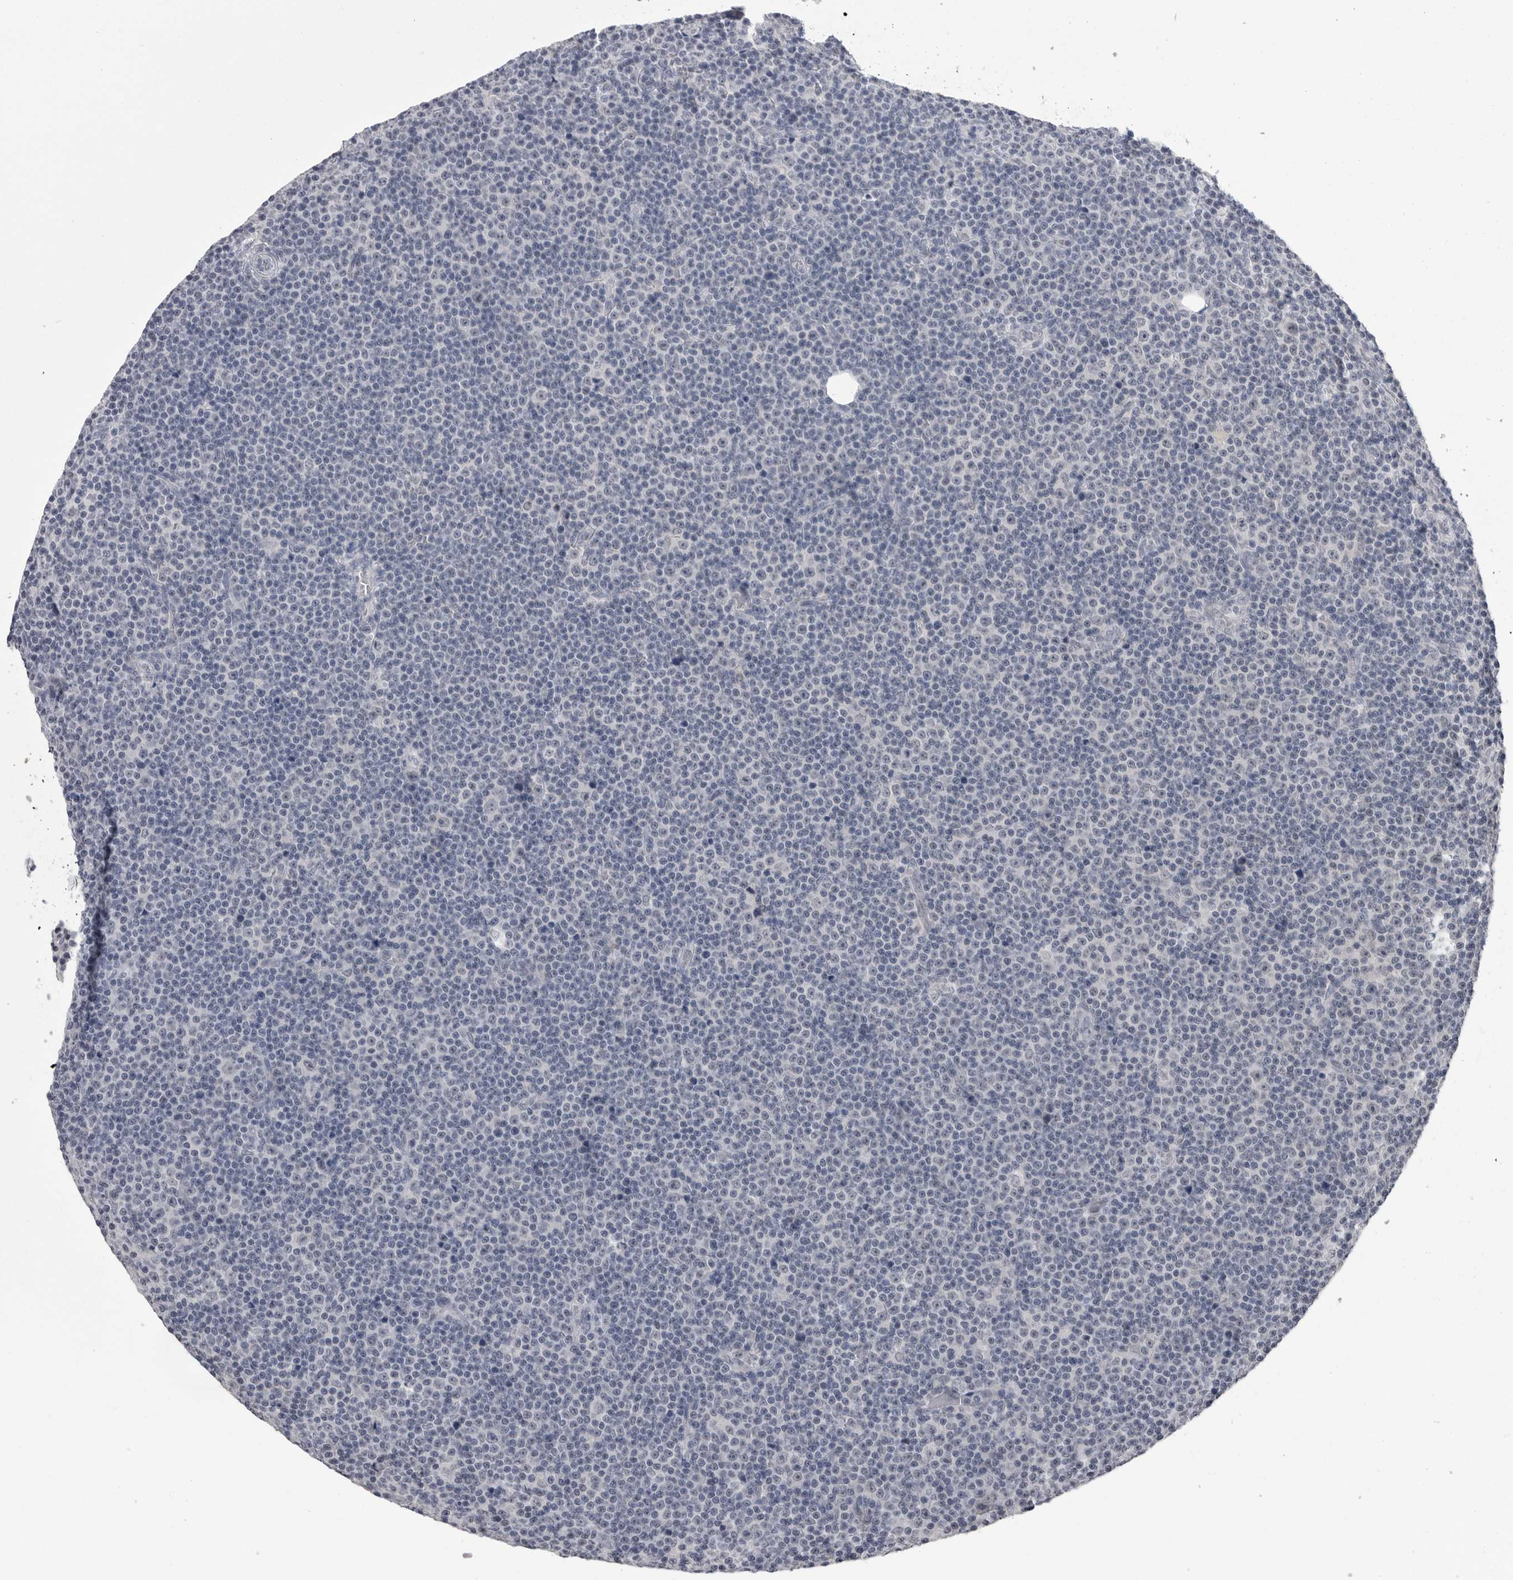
{"staining": {"intensity": "negative", "quantity": "none", "location": "none"}, "tissue": "lymphoma", "cell_type": "Tumor cells", "image_type": "cancer", "snomed": [{"axis": "morphology", "description": "Malignant lymphoma, non-Hodgkin's type, Low grade"}, {"axis": "topography", "description": "Lymph node"}], "caption": "Human lymphoma stained for a protein using IHC reveals no positivity in tumor cells.", "gene": "DLG2", "patient": {"sex": "female", "age": 67}}